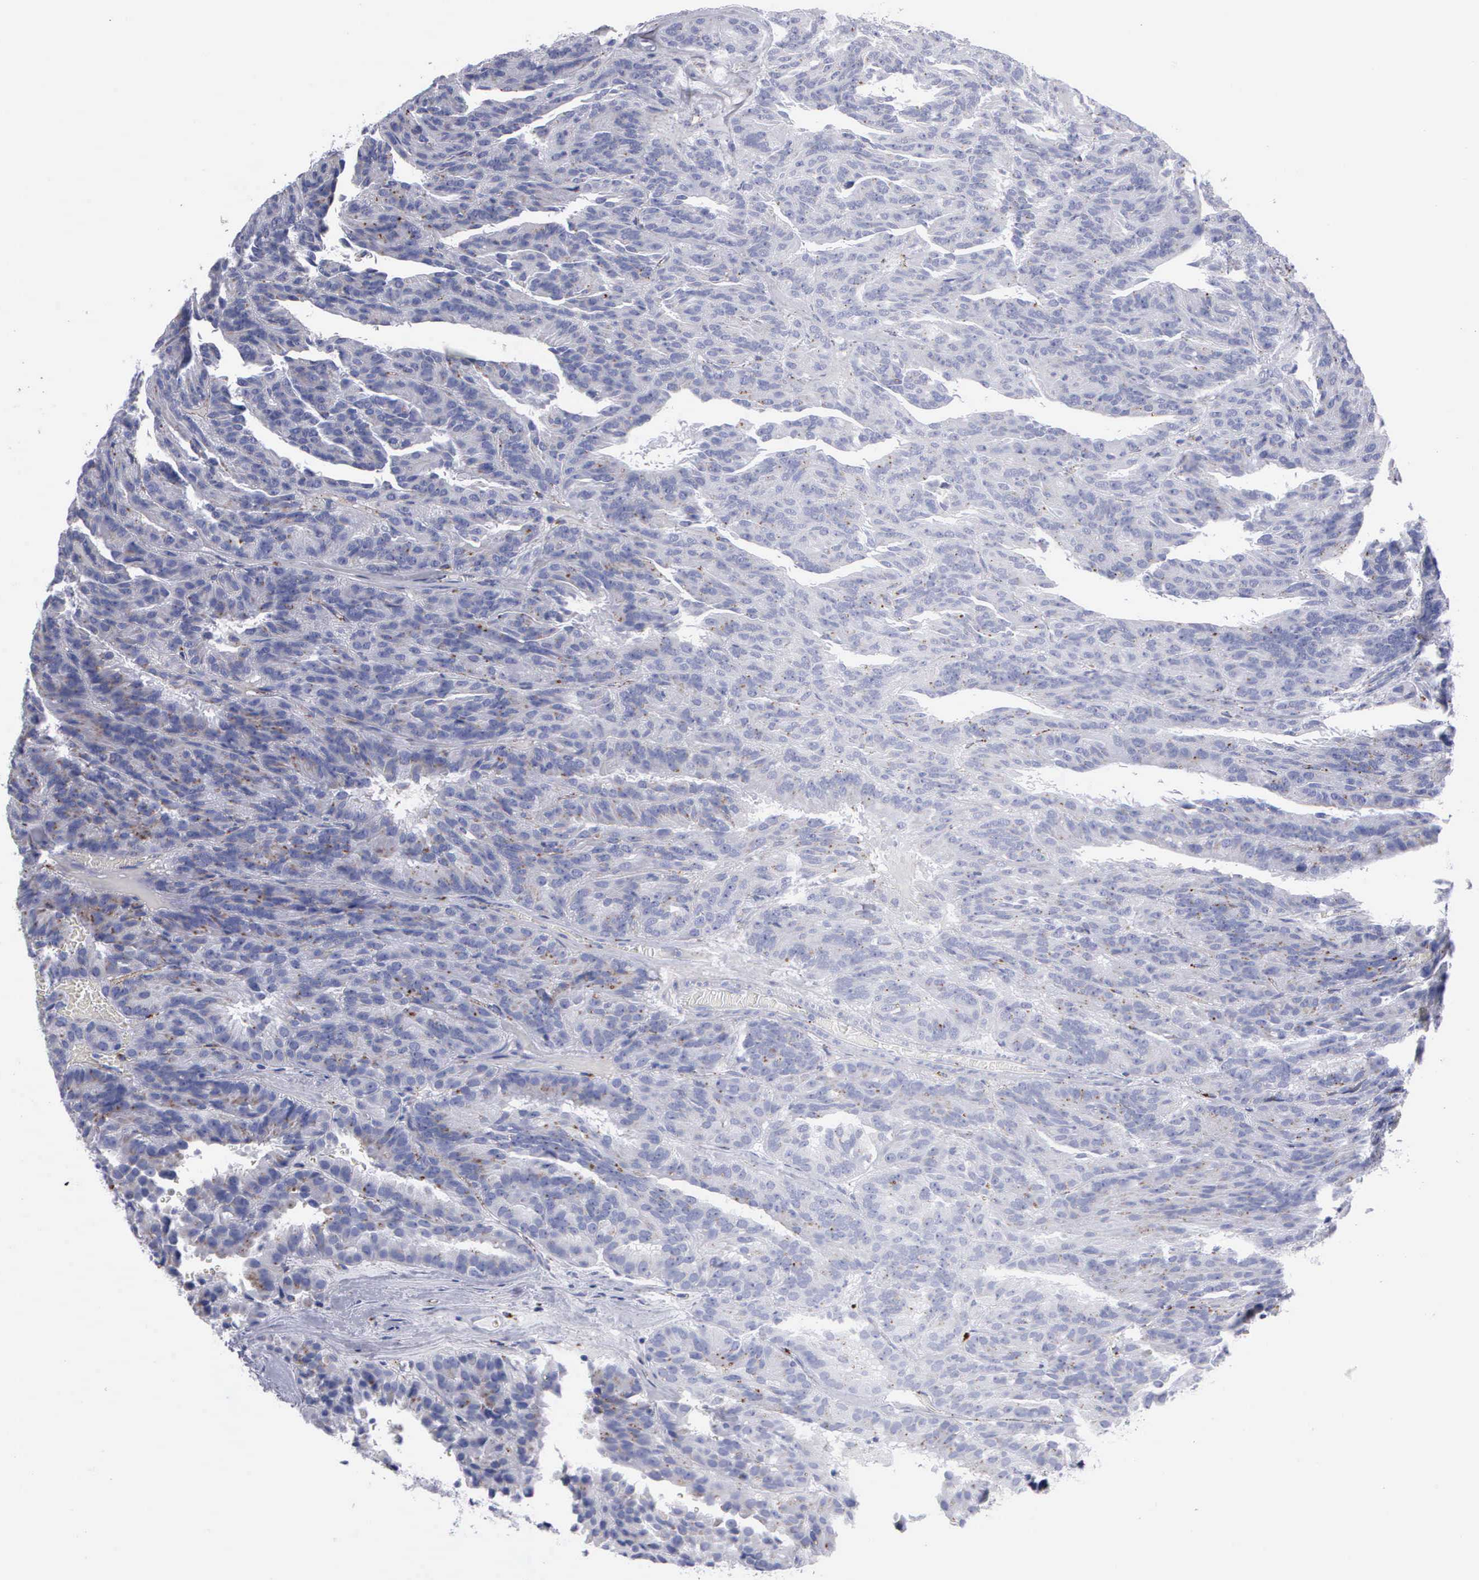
{"staining": {"intensity": "negative", "quantity": "none", "location": "none"}, "tissue": "renal cancer", "cell_type": "Tumor cells", "image_type": "cancer", "snomed": [{"axis": "morphology", "description": "Adenocarcinoma, NOS"}, {"axis": "topography", "description": "Kidney"}], "caption": "DAB immunohistochemical staining of human renal cancer reveals no significant expression in tumor cells.", "gene": "CTSL", "patient": {"sex": "male", "age": 46}}